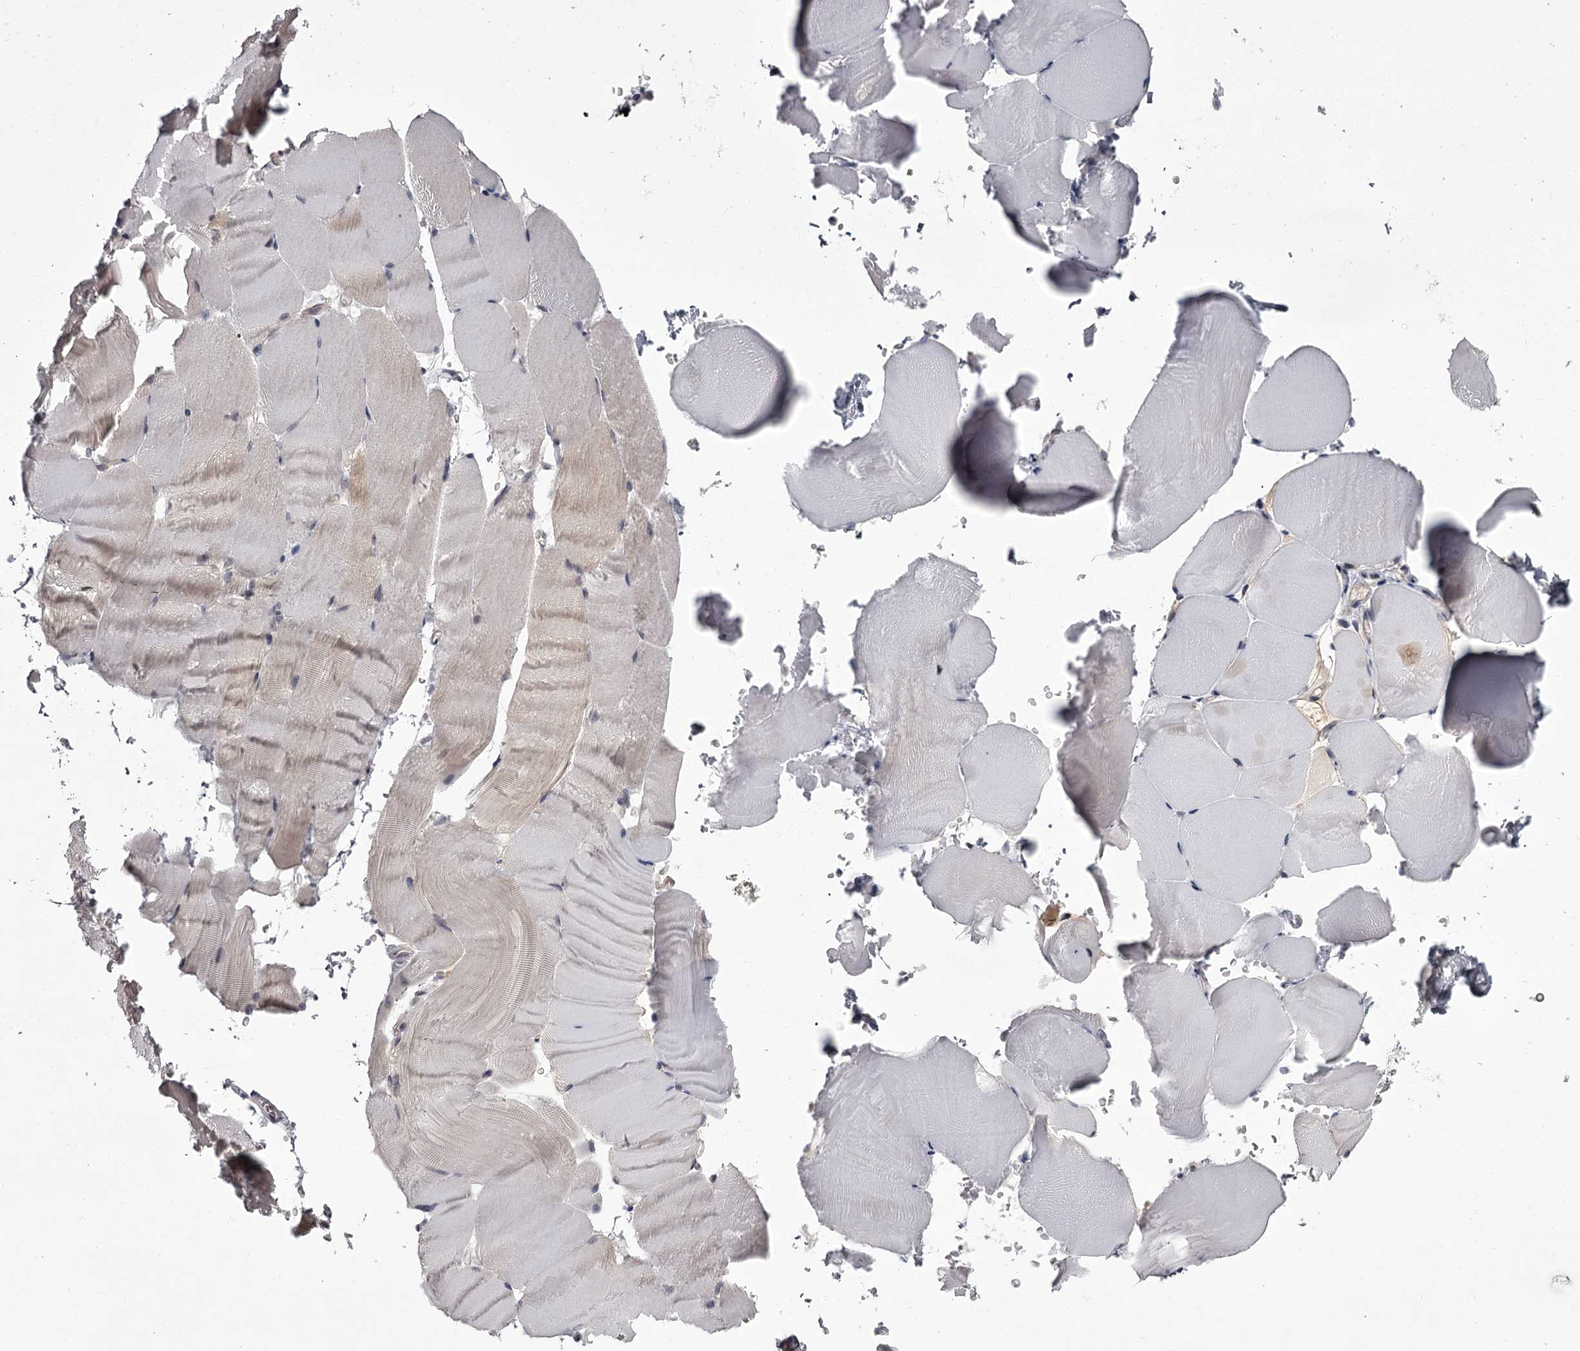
{"staining": {"intensity": "negative", "quantity": "none", "location": "none"}, "tissue": "skeletal muscle", "cell_type": "Myocytes", "image_type": "normal", "snomed": [{"axis": "morphology", "description": "Normal tissue, NOS"}, {"axis": "topography", "description": "Skeletal muscle"}, {"axis": "topography", "description": "Parathyroid gland"}], "caption": "Immunohistochemistry (IHC) histopathology image of benign skeletal muscle: human skeletal muscle stained with DAB (3,3'-diaminobenzidine) demonstrates no significant protein staining in myocytes.", "gene": "CCDC92", "patient": {"sex": "female", "age": 37}}